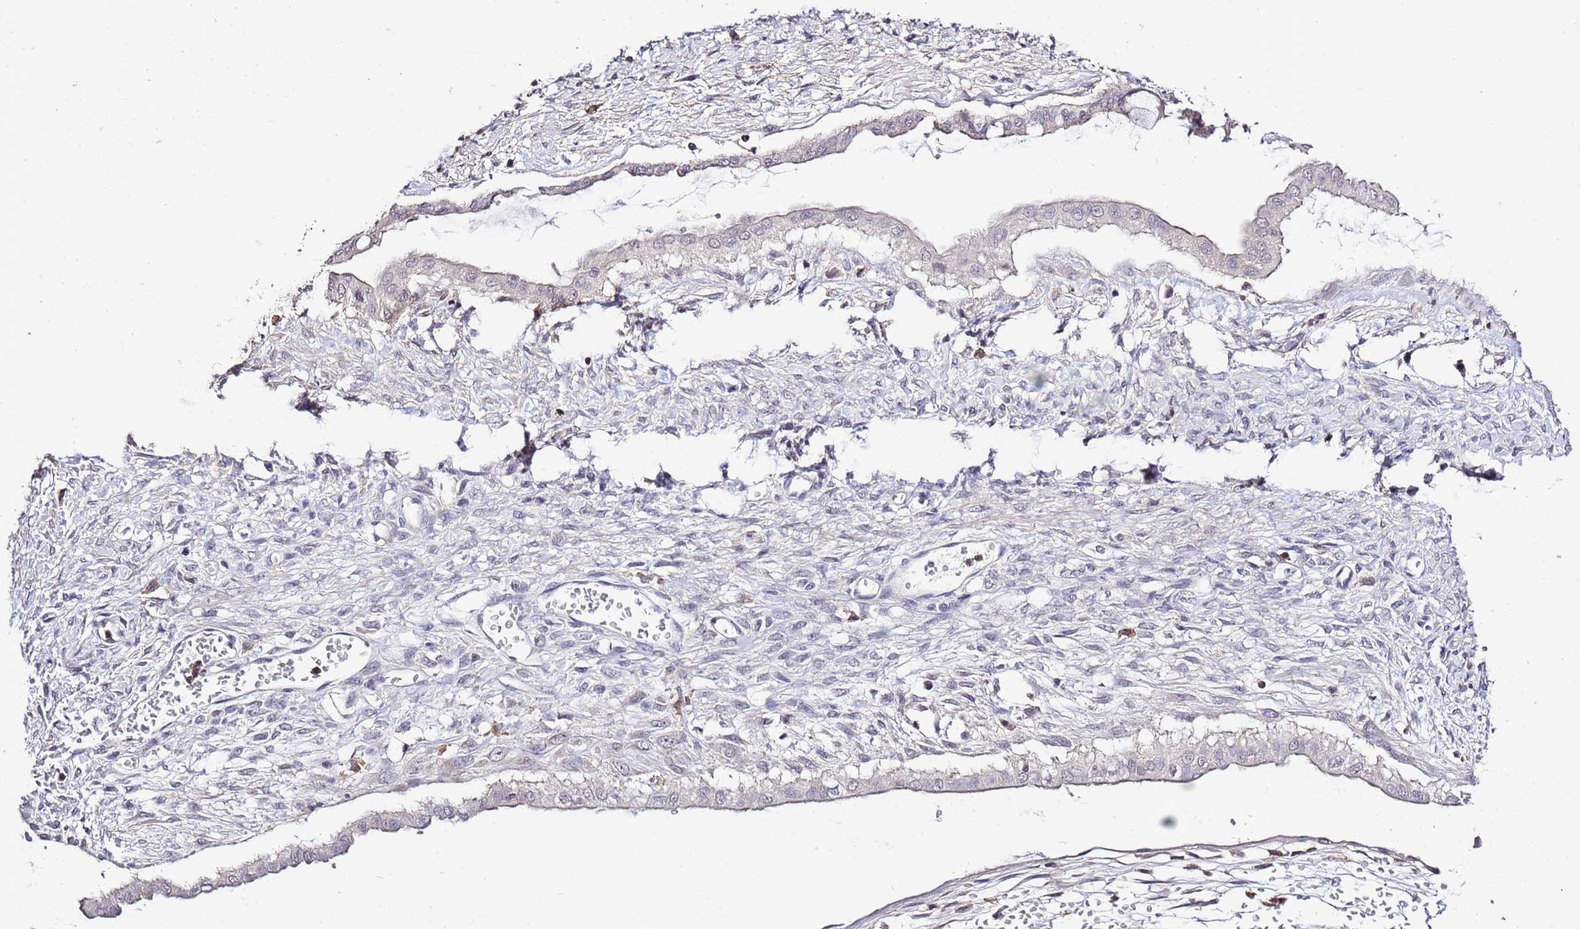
{"staining": {"intensity": "negative", "quantity": "none", "location": "none"}, "tissue": "ovarian cancer", "cell_type": "Tumor cells", "image_type": "cancer", "snomed": [{"axis": "morphology", "description": "Cystadenocarcinoma, mucinous, NOS"}, {"axis": "topography", "description": "Ovary"}], "caption": "A high-resolution photomicrograph shows immunohistochemistry staining of ovarian cancer (mucinous cystadenocarcinoma), which displays no significant positivity in tumor cells.", "gene": "EFHD1", "patient": {"sex": "female", "age": 73}}